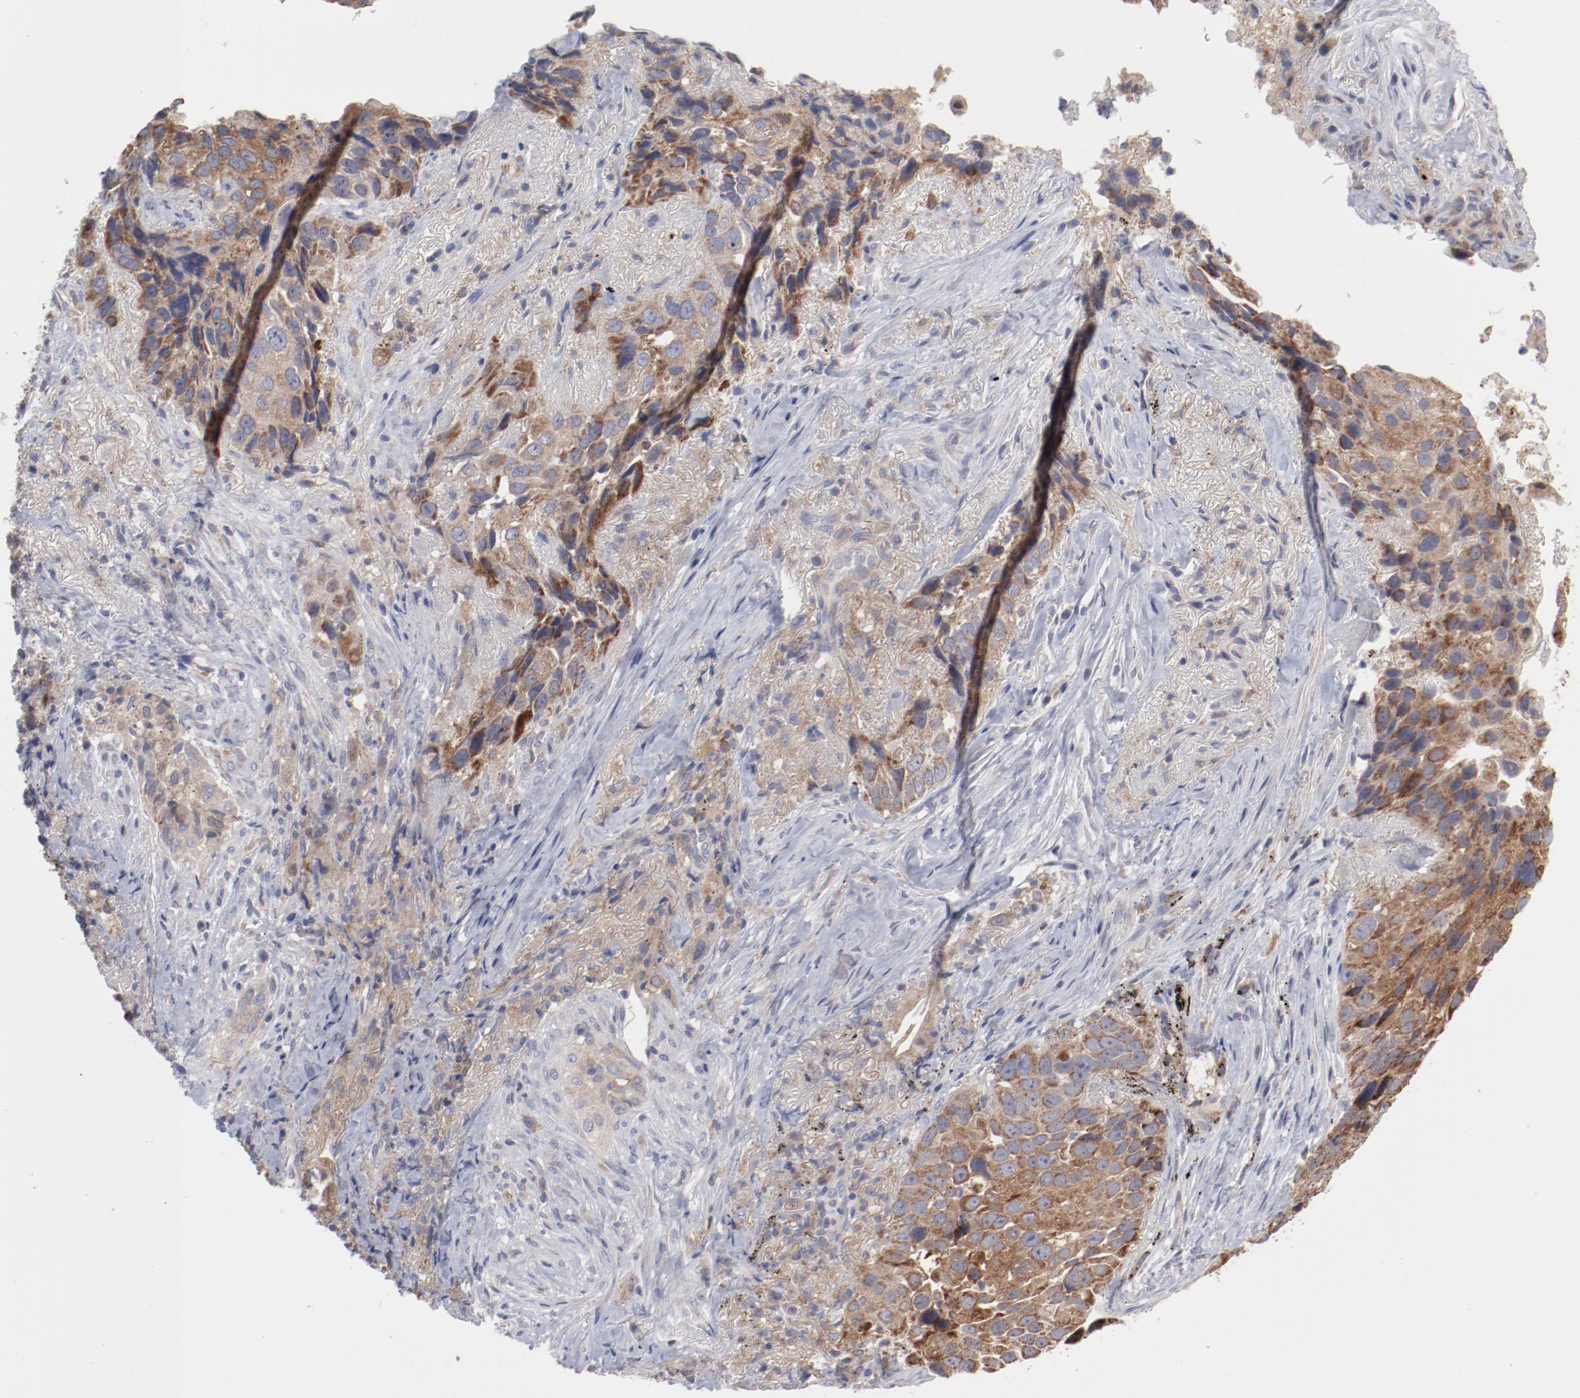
{"staining": {"intensity": "moderate", "quantity": ">75%", "location": "cytoplasmic/membranous"}, "tissue": "lung cancer", "cell_type": "Tumor cells", "image_type": "cancer", "snomed": [{"axis": "morphology", "description": "Squamous cell carcinoma, NOS"}, {"axis": "topography", "description": "Lung"}], "caption": "Moderate cytoplasmic/membranous positivity is appreciated in about >75% of tumor cells in lung cancer (squamous cell carcinoma).", "gene": "PPFIBP2", "patient": {"sex": "male", "age": 54}}